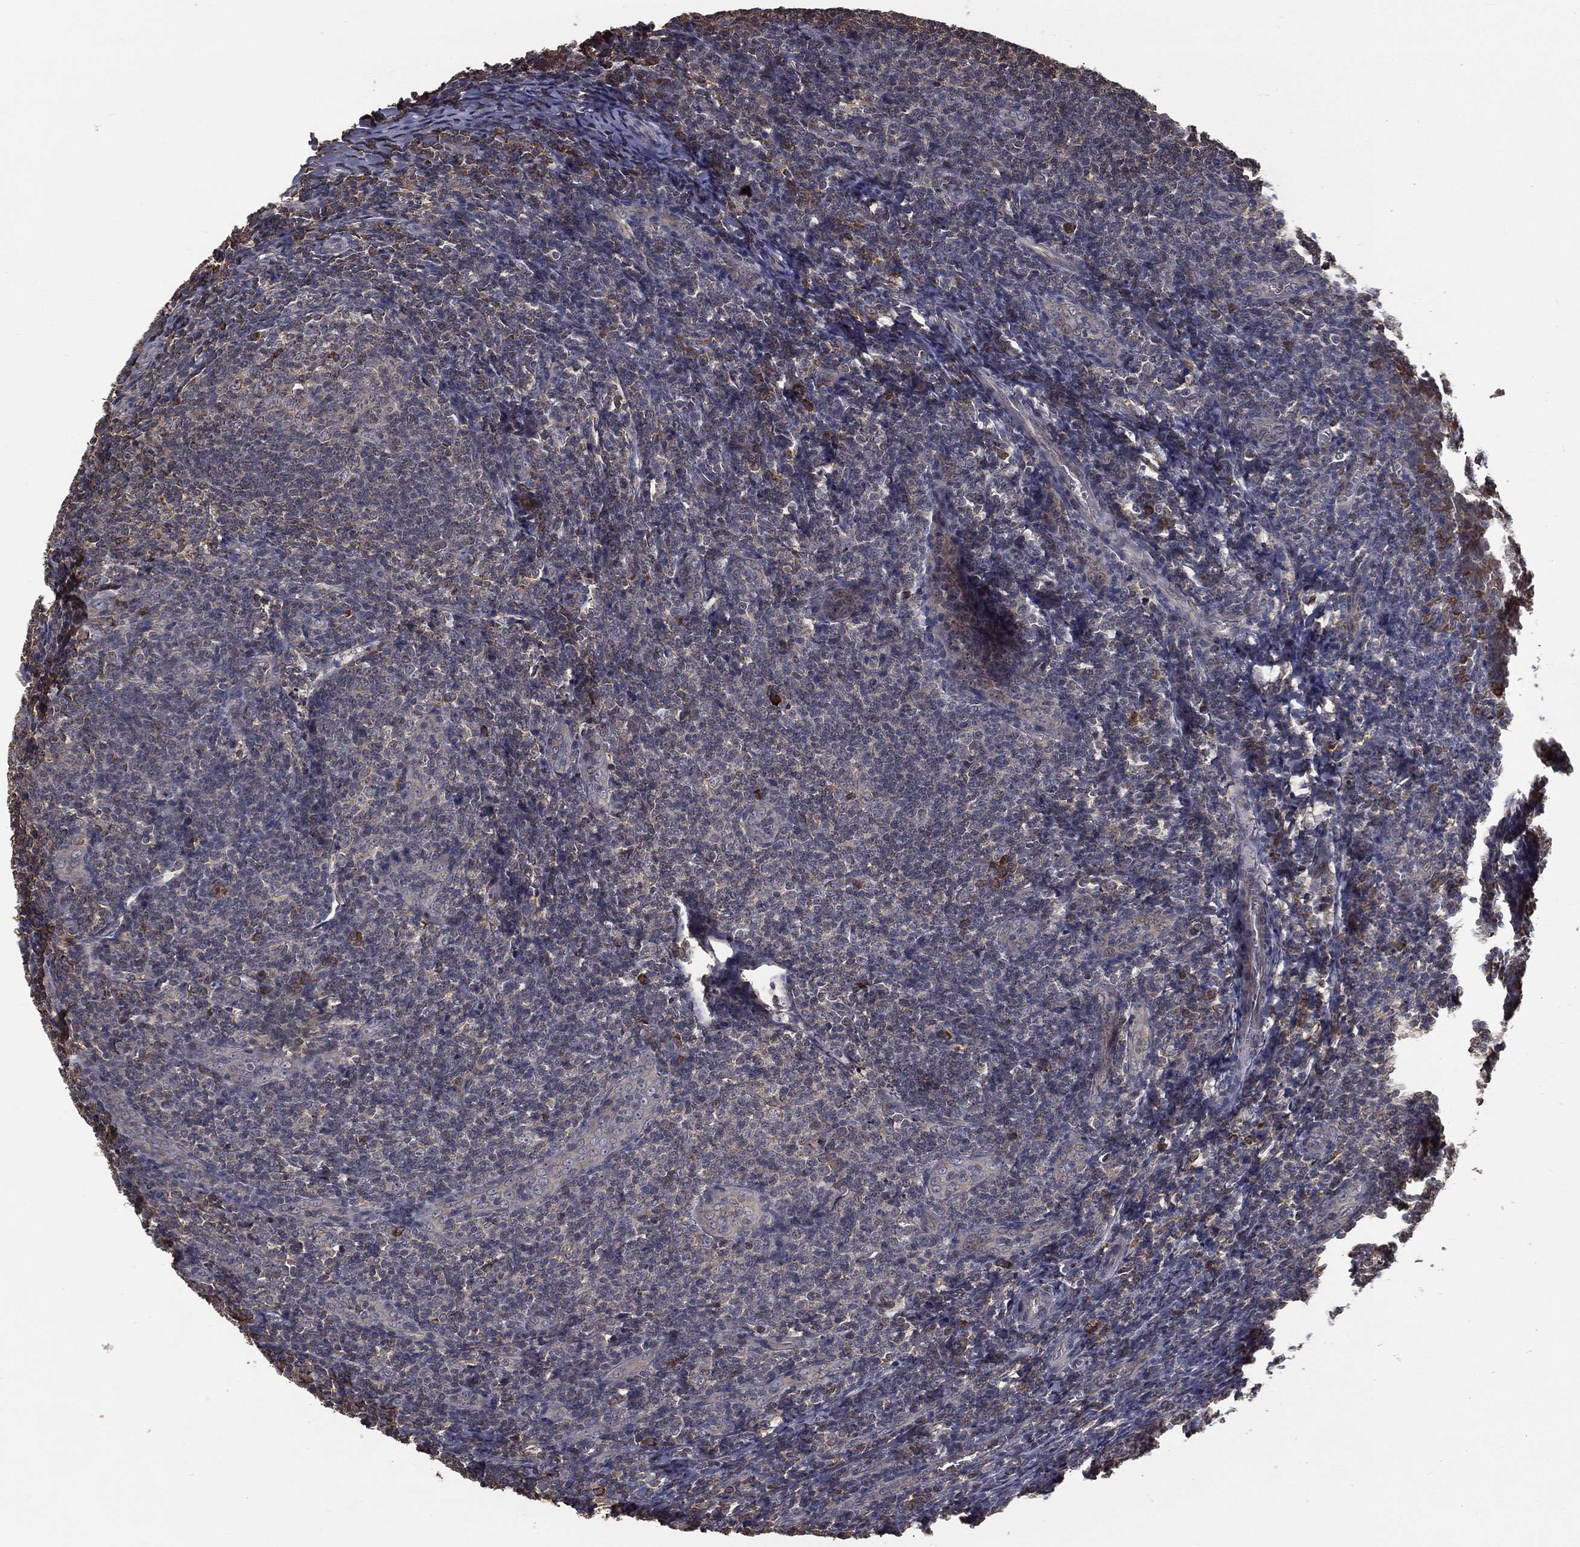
{"staining": {"intensity": "moderate", "quantity": "<25%", "location": "cytoplasmic/membranous"}, "tissue": "tonsil", "cell_type": "Germinal center cells", "image_type": "normal", "snomed": [{"axis": "morphology", "description": "Normal tissue, NOS"}, {"axis": "topography", "description": "Tonsil"}], "caption": "Unremarkable tonsil shows moderate cytoplasmic/membranous expression in about <25% of germinal center cells.", "gene": "OLFML1", "patient": {"sex": "male", "age": 20}}